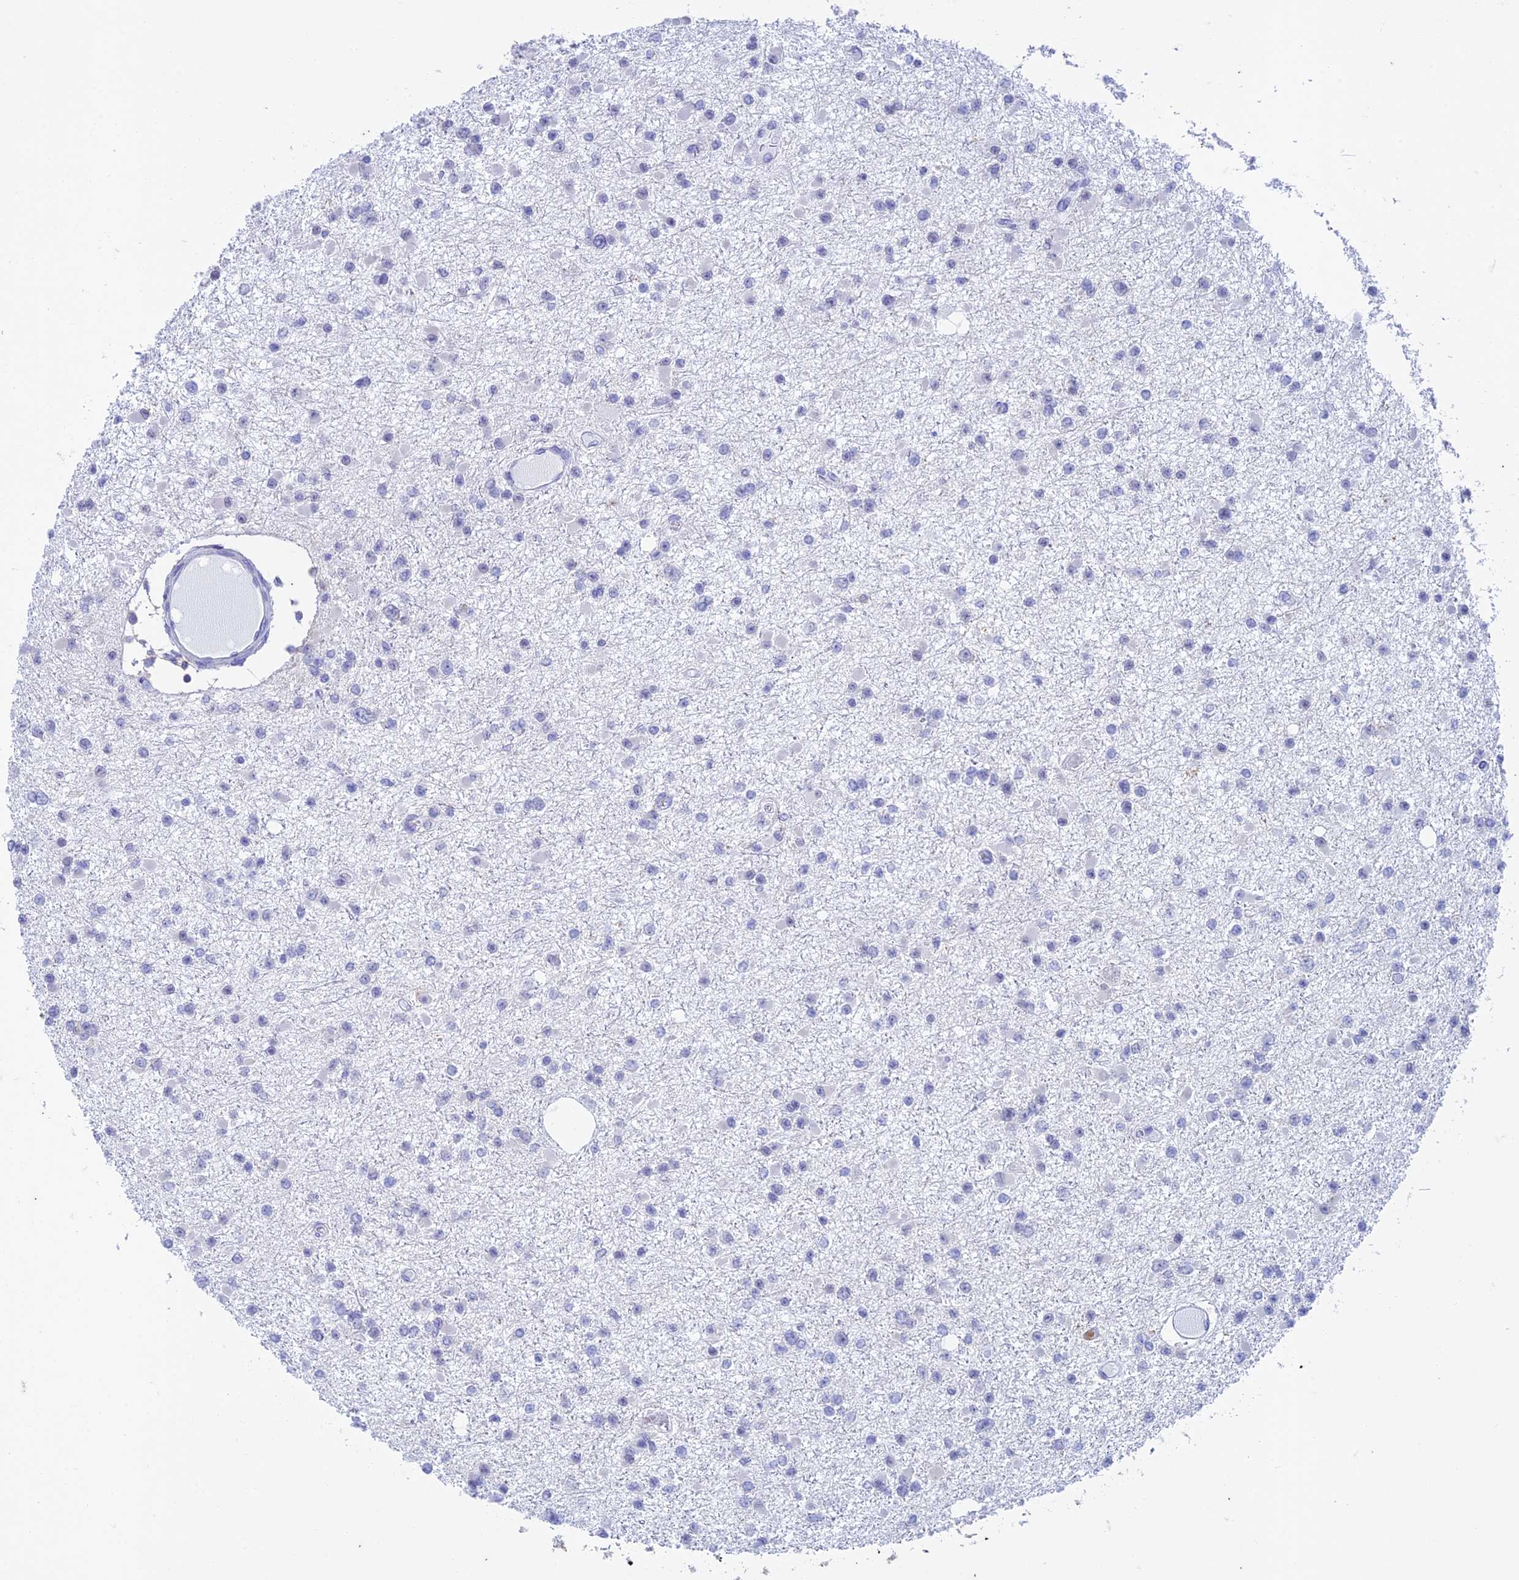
{"staining": {"intensity": "negative", "quantity": "none", "location": "none"}, "tissue": "glioma", "cell_type": "Tumor cells", "image_type": "cancer", "snomed": [{"axis": "morphology", "description": "Glioma, malignant, Low grade"}, {"axis": "topography", "description": "Brain"}], "caption": "Tumor cells are negative for protein expression in human glioma.", "gene": "FGF7", "patient": {"sex": "female", "age": 22}}